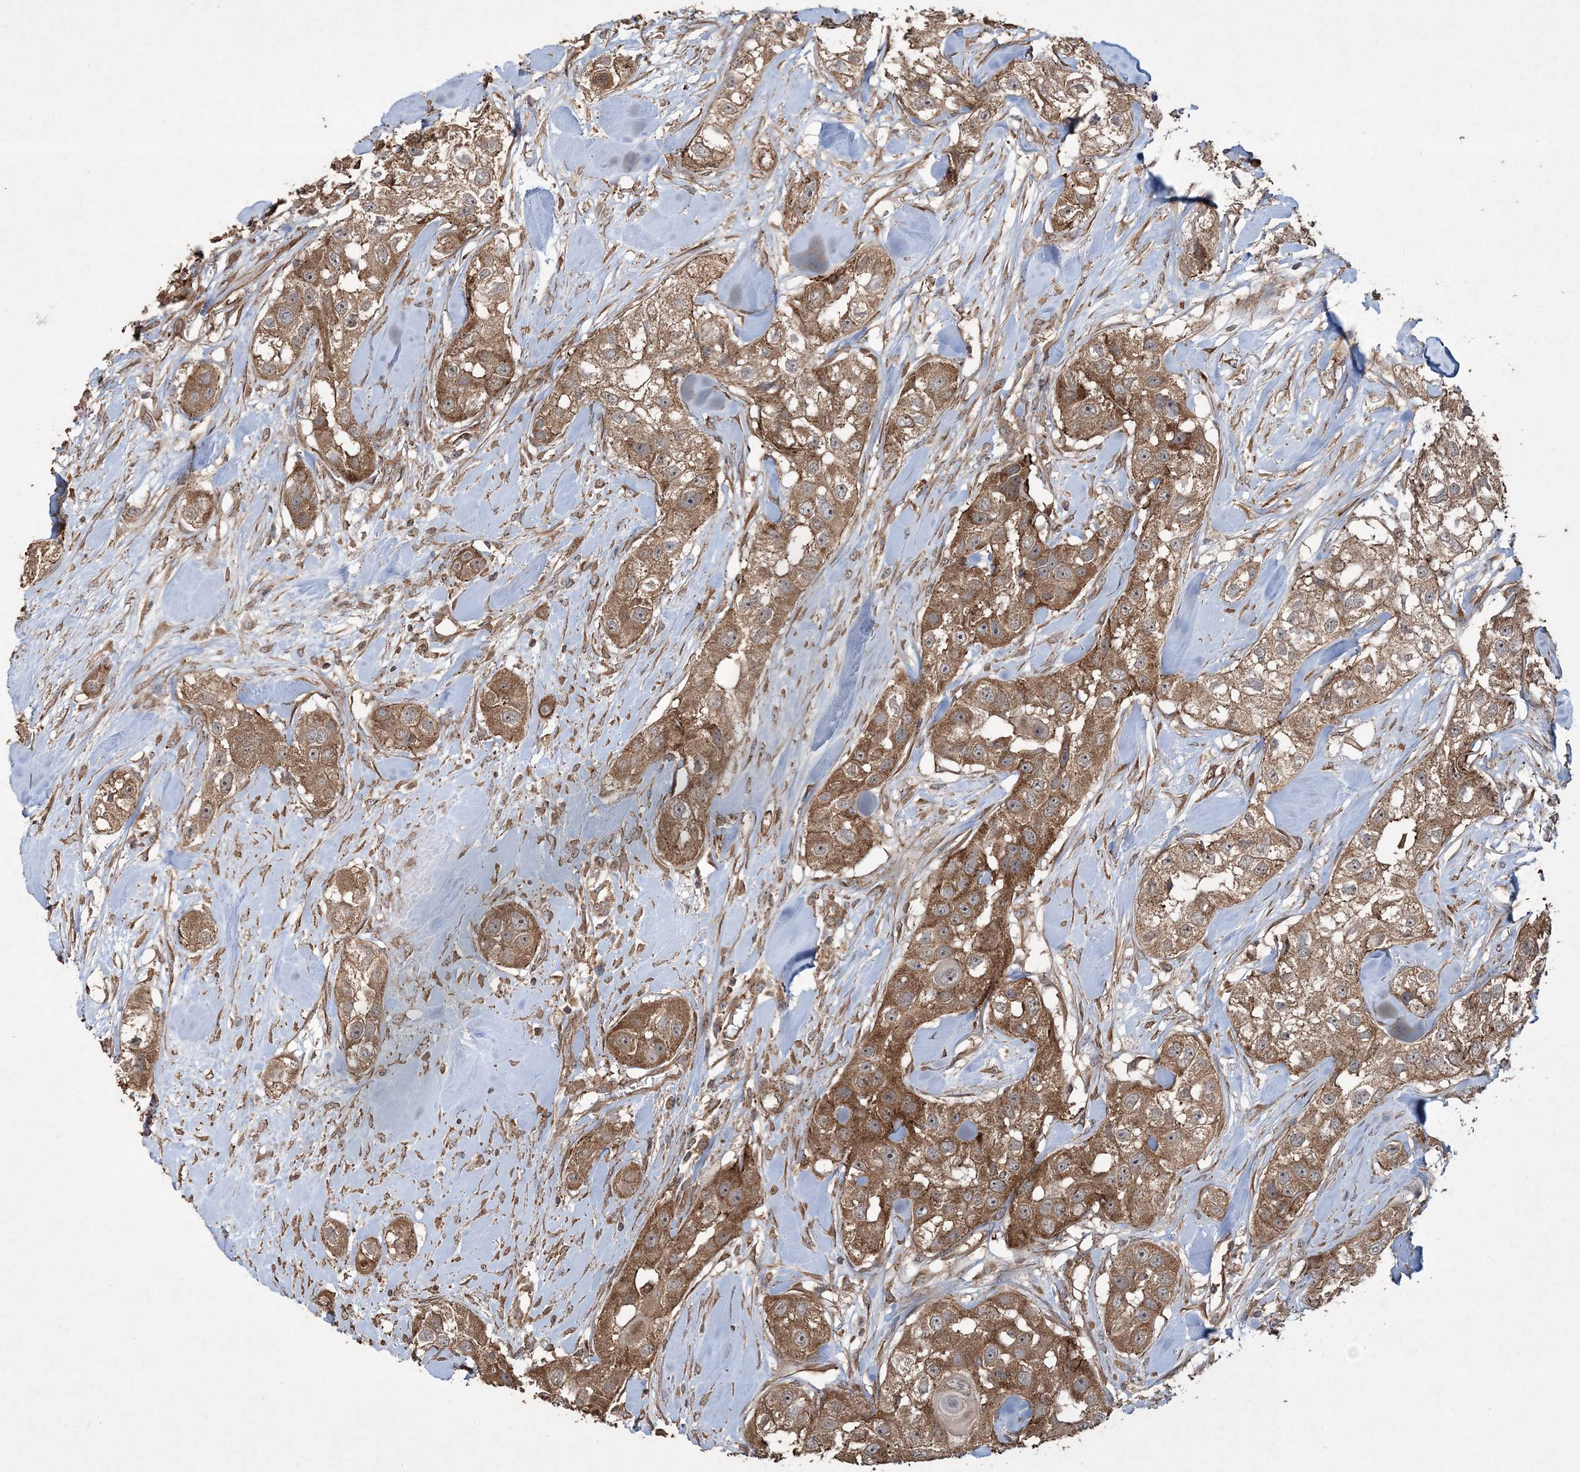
{"staining": {"intensity": "moderate", "quantity": ">75%", "location": "cytoplasmic/membranous"}, "tissue": "head and neck cancer", "cell_type": "Tumor cells", "image_type": "cancer", "snomed": [{"axis": "morphology", "description": "Normal tissue, NOS"}, {"axis": "morphology", "description": "Squamous cell carcinoma, NOS"}, {"axis": "topography", "description": "Skeletal muscle"}, {"axis": "topography", "description": "Head-Neck"}], "caption": "An image of human head and neck cancer (squamous cell carcinoma) stained for a protein demonstrates moderate cytoplasmic/membranous brown staining in tumor cells.", "gene": "TTC7A", "patient": {"sex": "male", "age": 51}}